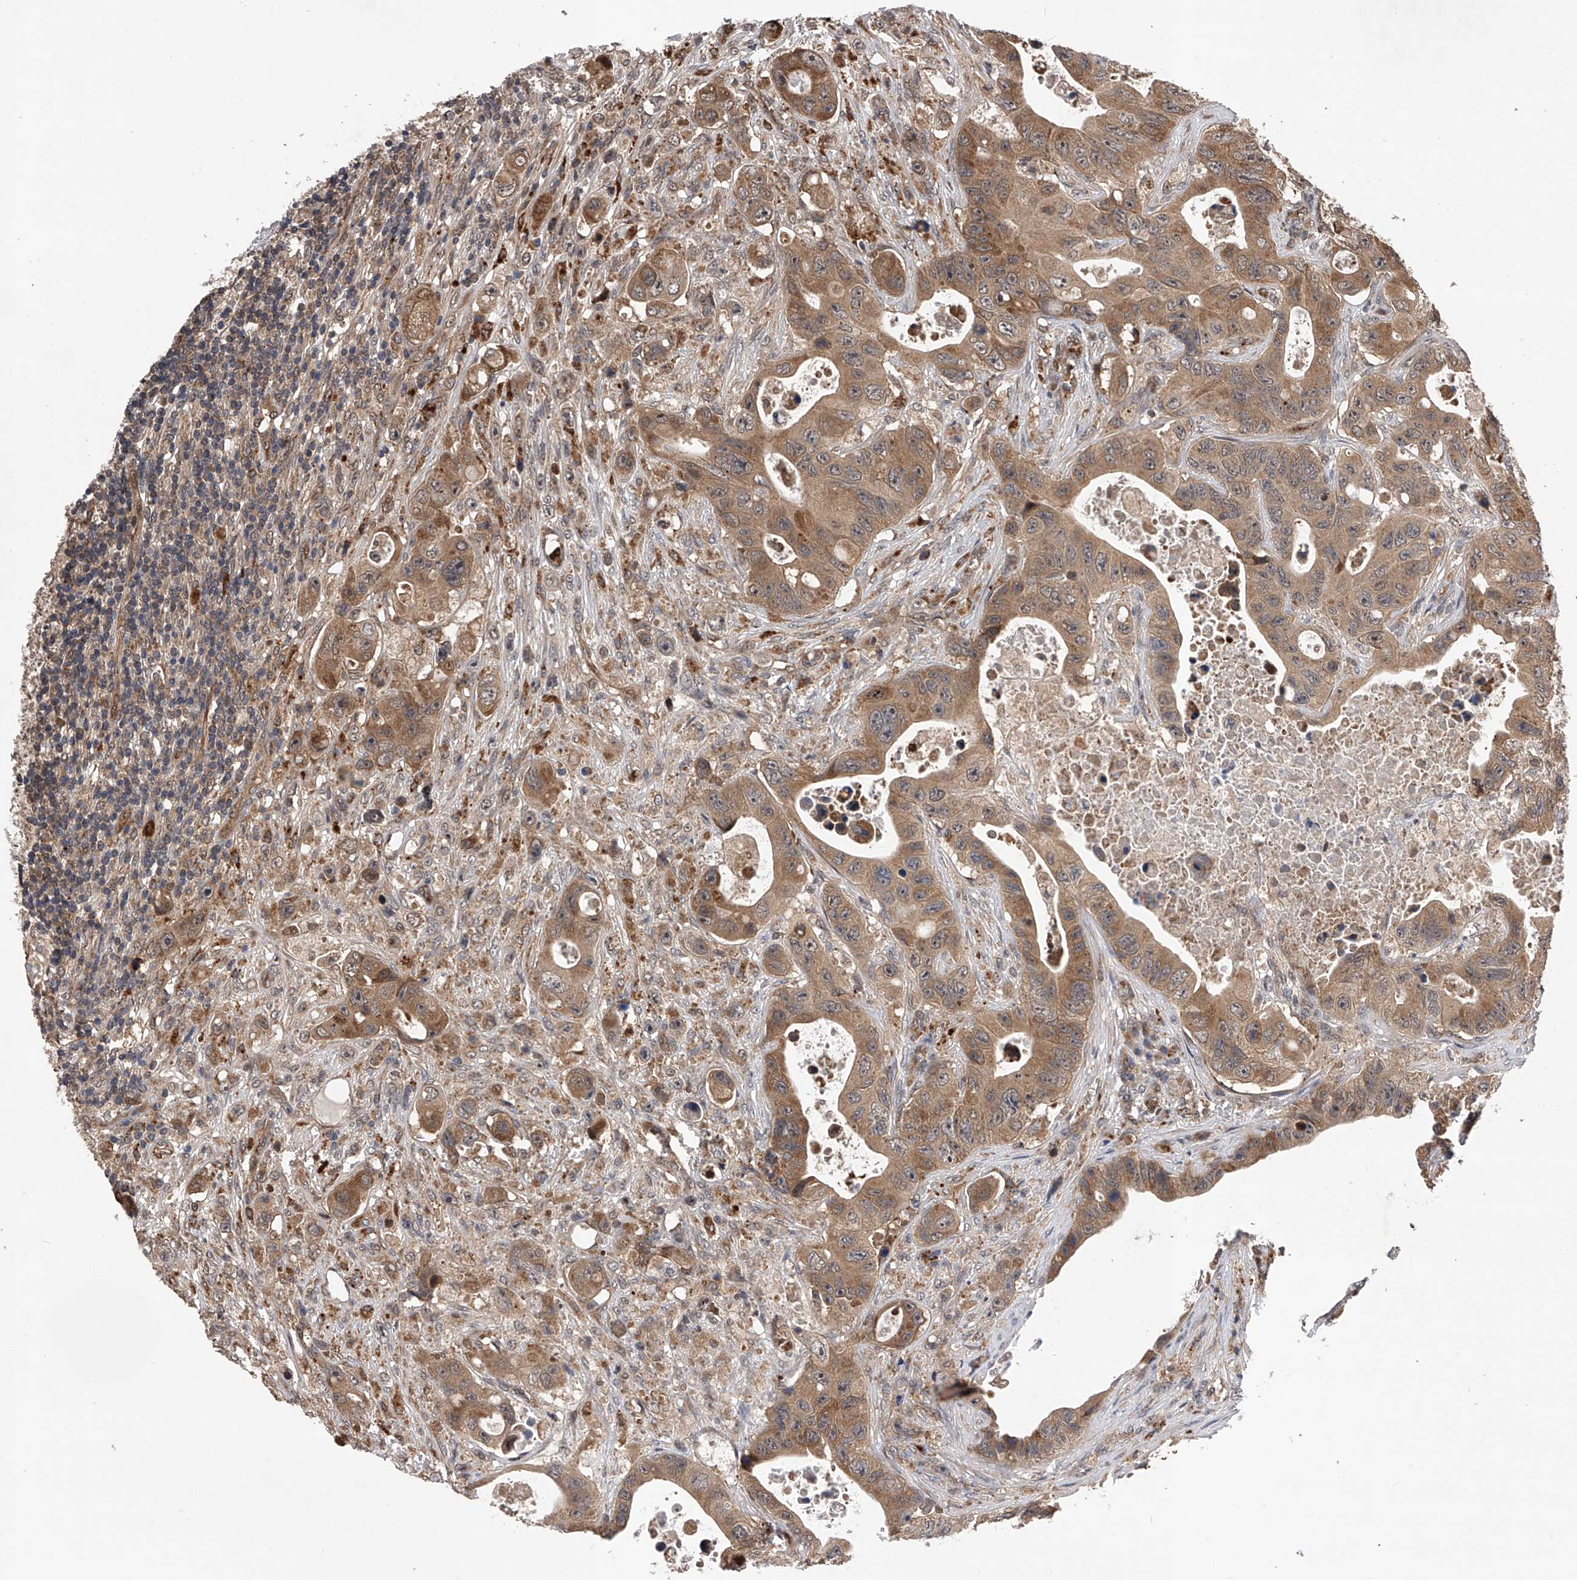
{"staining": {"intensity": "moderate", "quantity": ">75%", "location": "cytoplasmic/membranous"}, "tissue": "colorectal cancer", "cell_type": "Tumor cells", "image_type": "cancer", "snomed": [{"axis": "morphology", "description": "Adenocarcinoma, NOS"}, {"axis": "topography", "description": "Colon"}], "caption": "Immunohistochemical staining of colorectal adenocarcinoma shows moderate cytoplasmic/membranous protein positivity in about >75% of tumor cells.", "gene": "MAP3K11", "patient": {"sex": "female", "age": 46}}